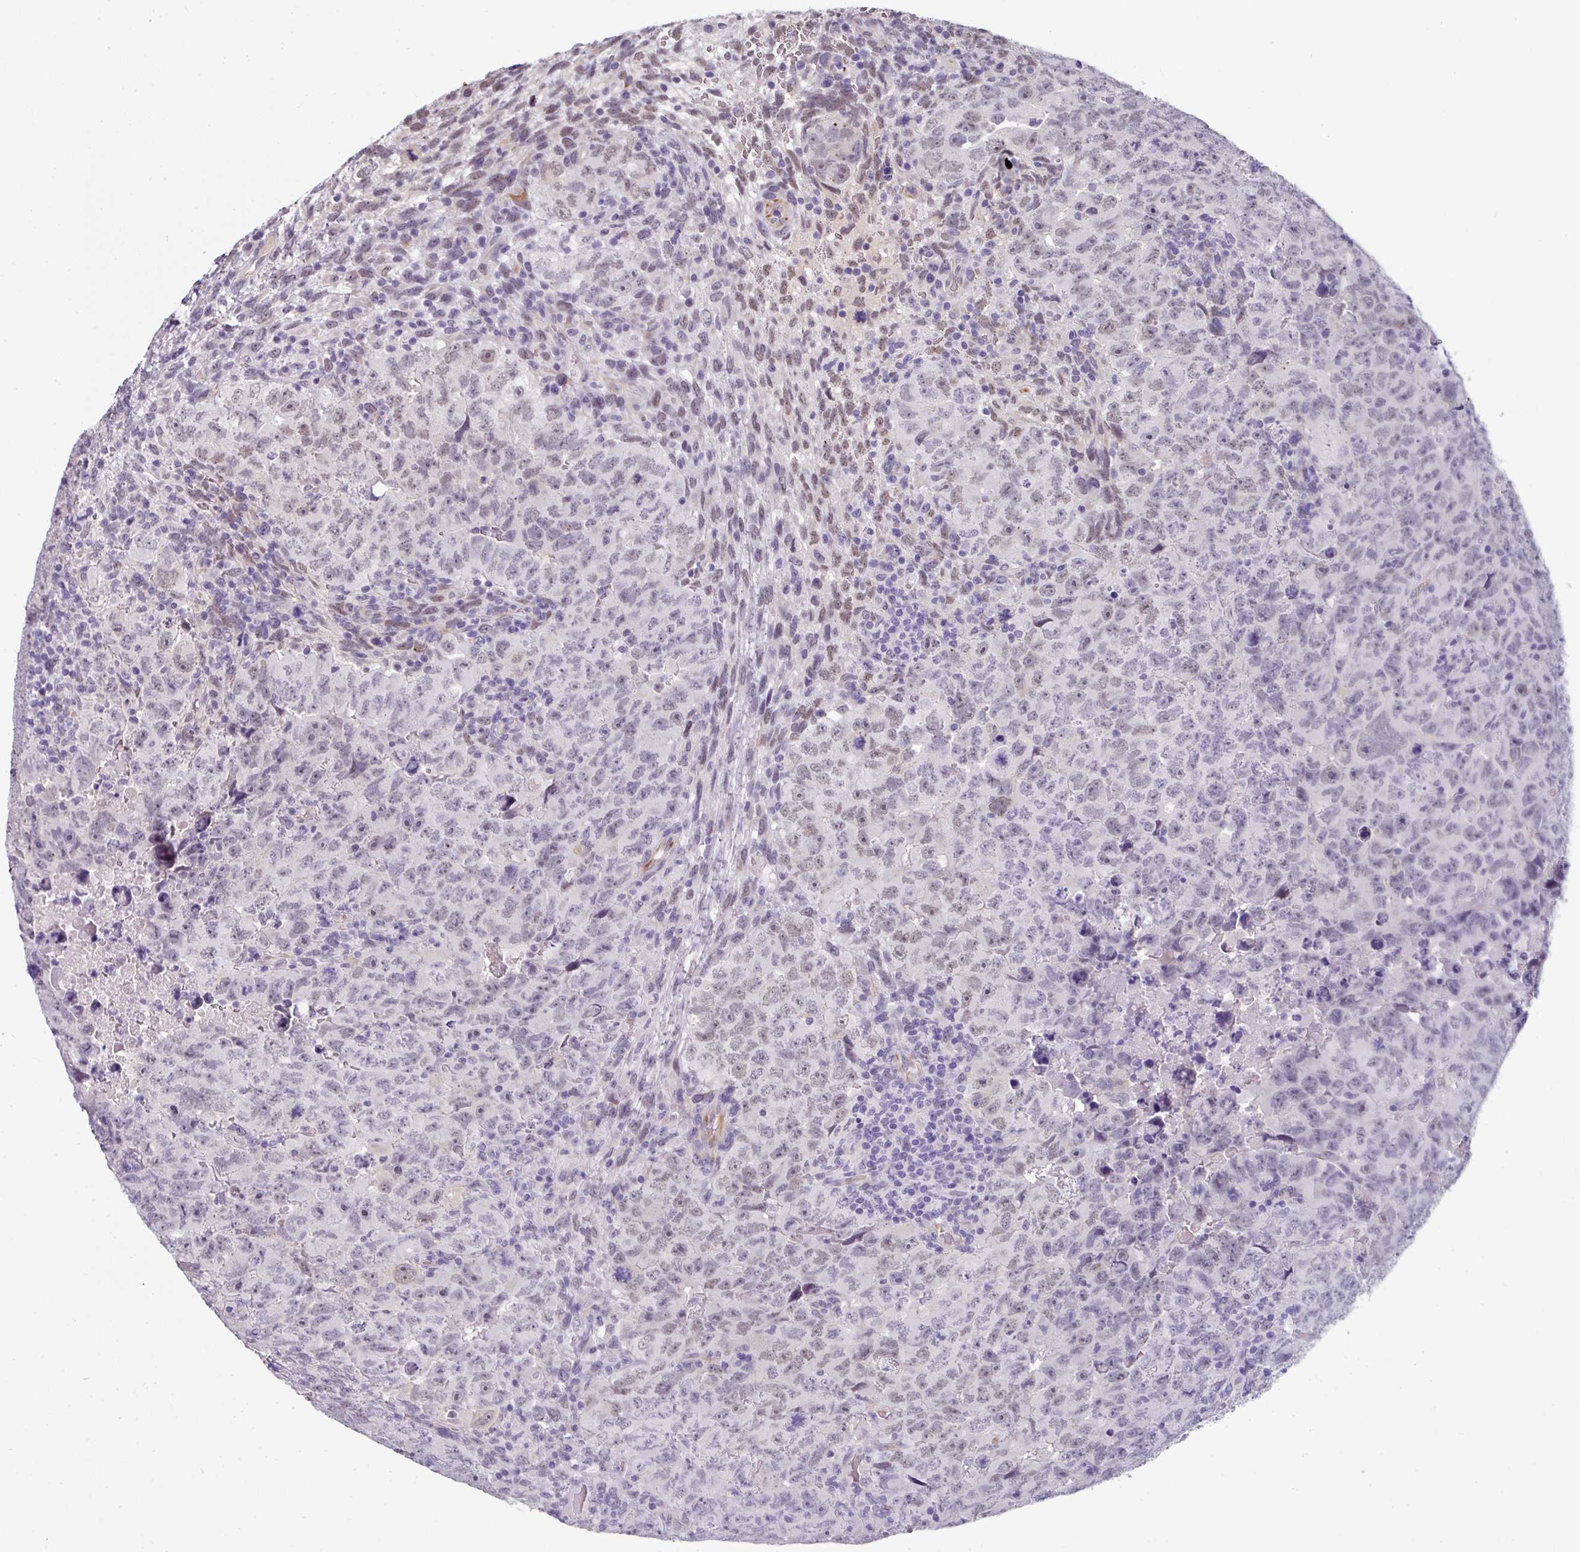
{"staining": {"intensity": "weak", "quantity": "<25%", "location": "nuclear"}, "tissue": "testis cancer", "cell_type": "Tumor cells", "image_type": "cancer", "snomed": [{"axis": "morphology", "description": "Carcinoma, Embryonal, NOS"}, {"axis": "topography", "description": "Testis"}], "caption": "Protein analysis of testis embryonal carcinoma exhibits no significant staining in tumor cells.", "gene": "EYA3", "patient": {"sex": "male", "age": 24}}